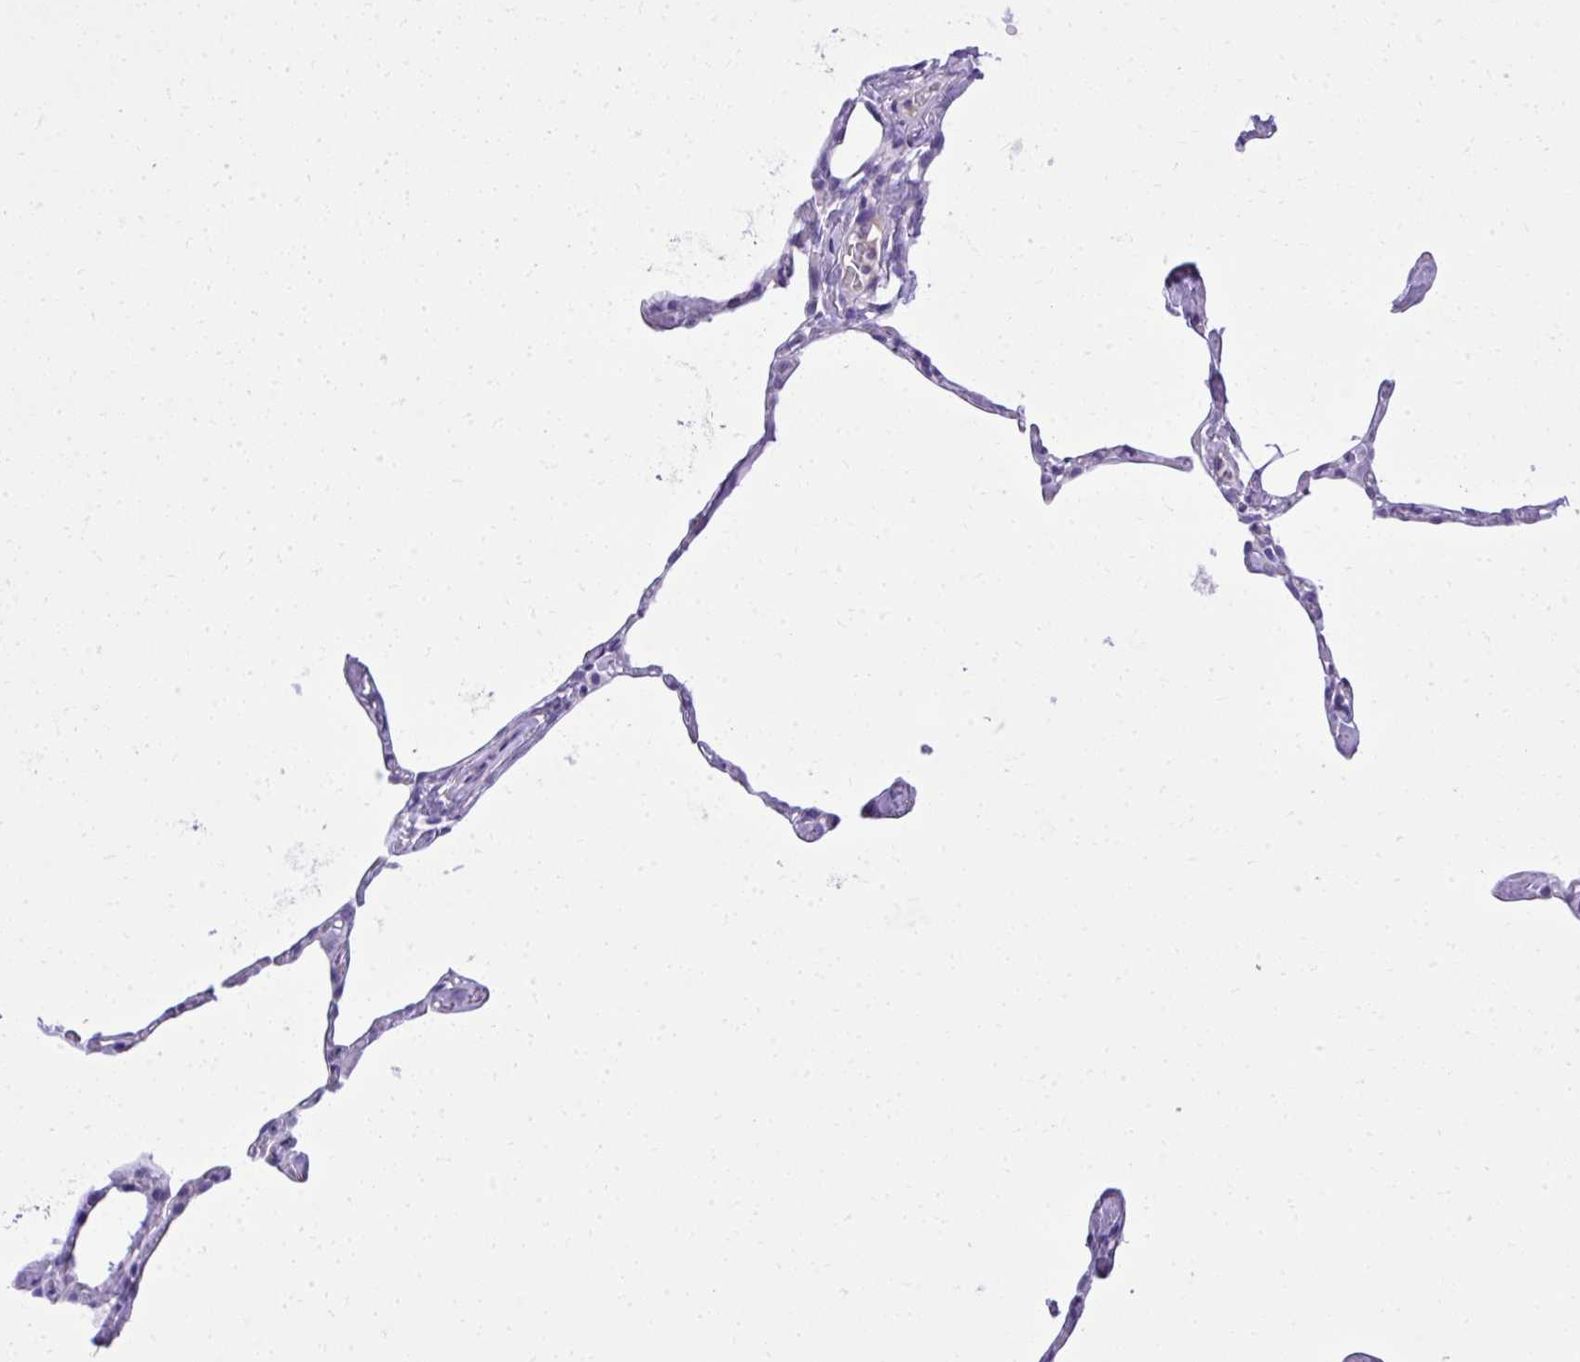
{"staining": {"intensity": "negative", "quantity": "none", "location": "none"}, "tissue": "lung", "cell_type": "Alveolar cells", "image_type": "normal", "snomed": [{"axis": "morphology", "description": "Normal tissue, NOS"}, {"axis": "topography", "description": "Lung"}], "caption": "DAB (3,3'-diaminobenzidine) immunohistochemical staining of benign human lung reveals no significant expression in alveolar cells.", "gene": "ST6GALNAC3", "patient": {"sex": "male", "age": 65}}